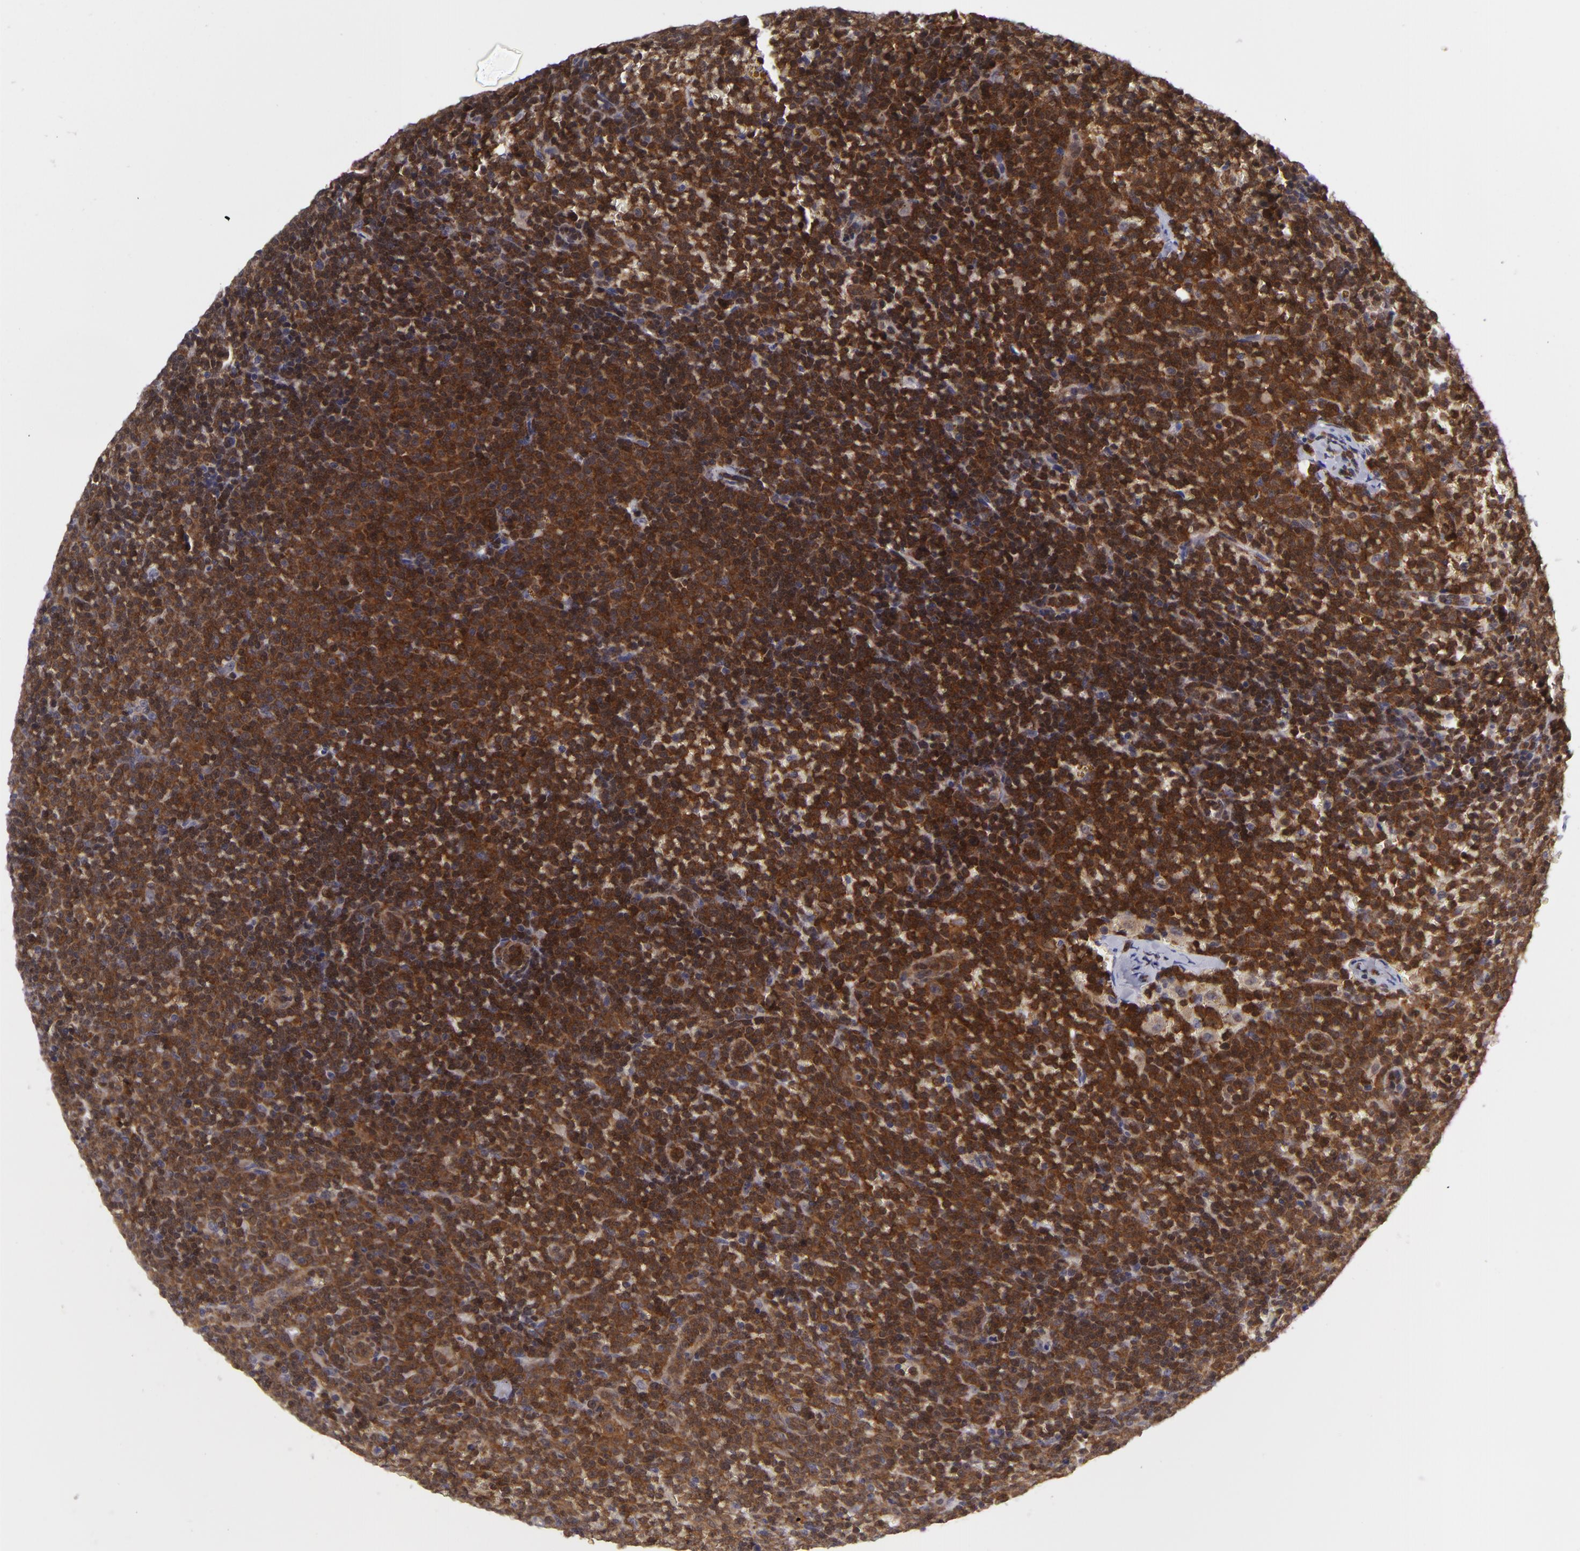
{"staining": {"intensity": "strong", "quantity": ">75%", "location": "cytoplasmic/membranous,nuclear"}, "tissue": "lymphoma", "cell_type": "Tumor cells", "image_type": "cancer", "snomed": [{"axis": "morphology", "description": "Malignant lymphoma, non-Hodgkin's type, Low grade"}, {"axis": "topography", "description": "Lymph node"}], "caption": "There is high levels of strong cytoplasmic/membranous and nuclear expression in tumor cells of lymphoma, as demonstrated by immunohistochemical staining (brown color).", "gene": "BCL10", "patient": {"sex": "male", "age": 50}}